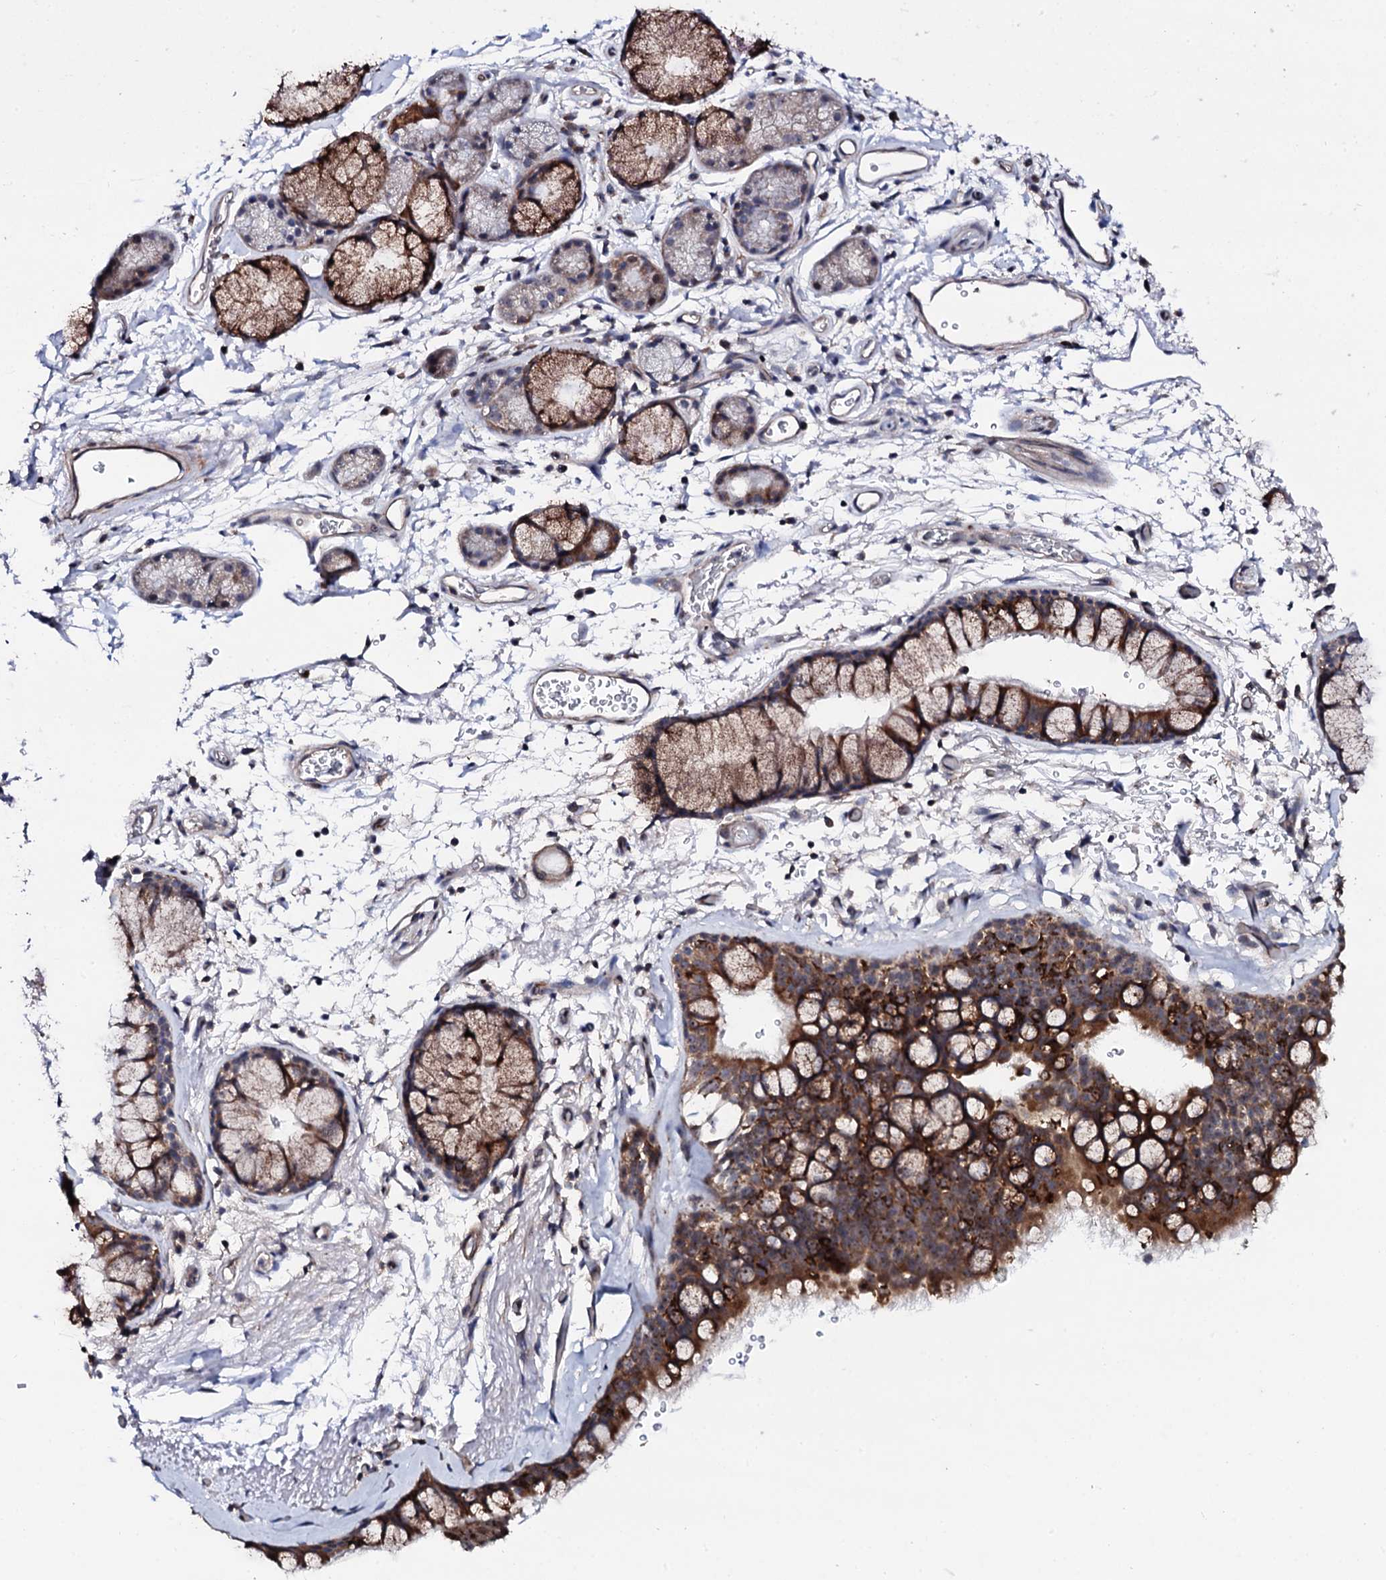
{"staining": {"intensity": "moderate", "quantity": ">75%", "location": "cytoplasmic/membranous,nuclear"}, "tissue": "bronchus", "cell_type": "Respiratory epithelial cells", "image_type": "normal", "snomed": [{"axis": "morphology", "description": "Normal tissue, NOS"}, {"axis": "topography", "description": "Bronchus"}], "caption": "Protein expression analysis of unremarkable human bronchus reveals moderate cytoplasmic/membranous,nuclear staining in approximately >75% of respiratory epithelial cells. Using DAB (3,3'-diaminobenzidine) (brown) and hematoxylin (blue) stains, captured at high magnification using brightfield microscopy.", "gene": "GTPBP4", "patient": {"sex": "male", "age": 65}}